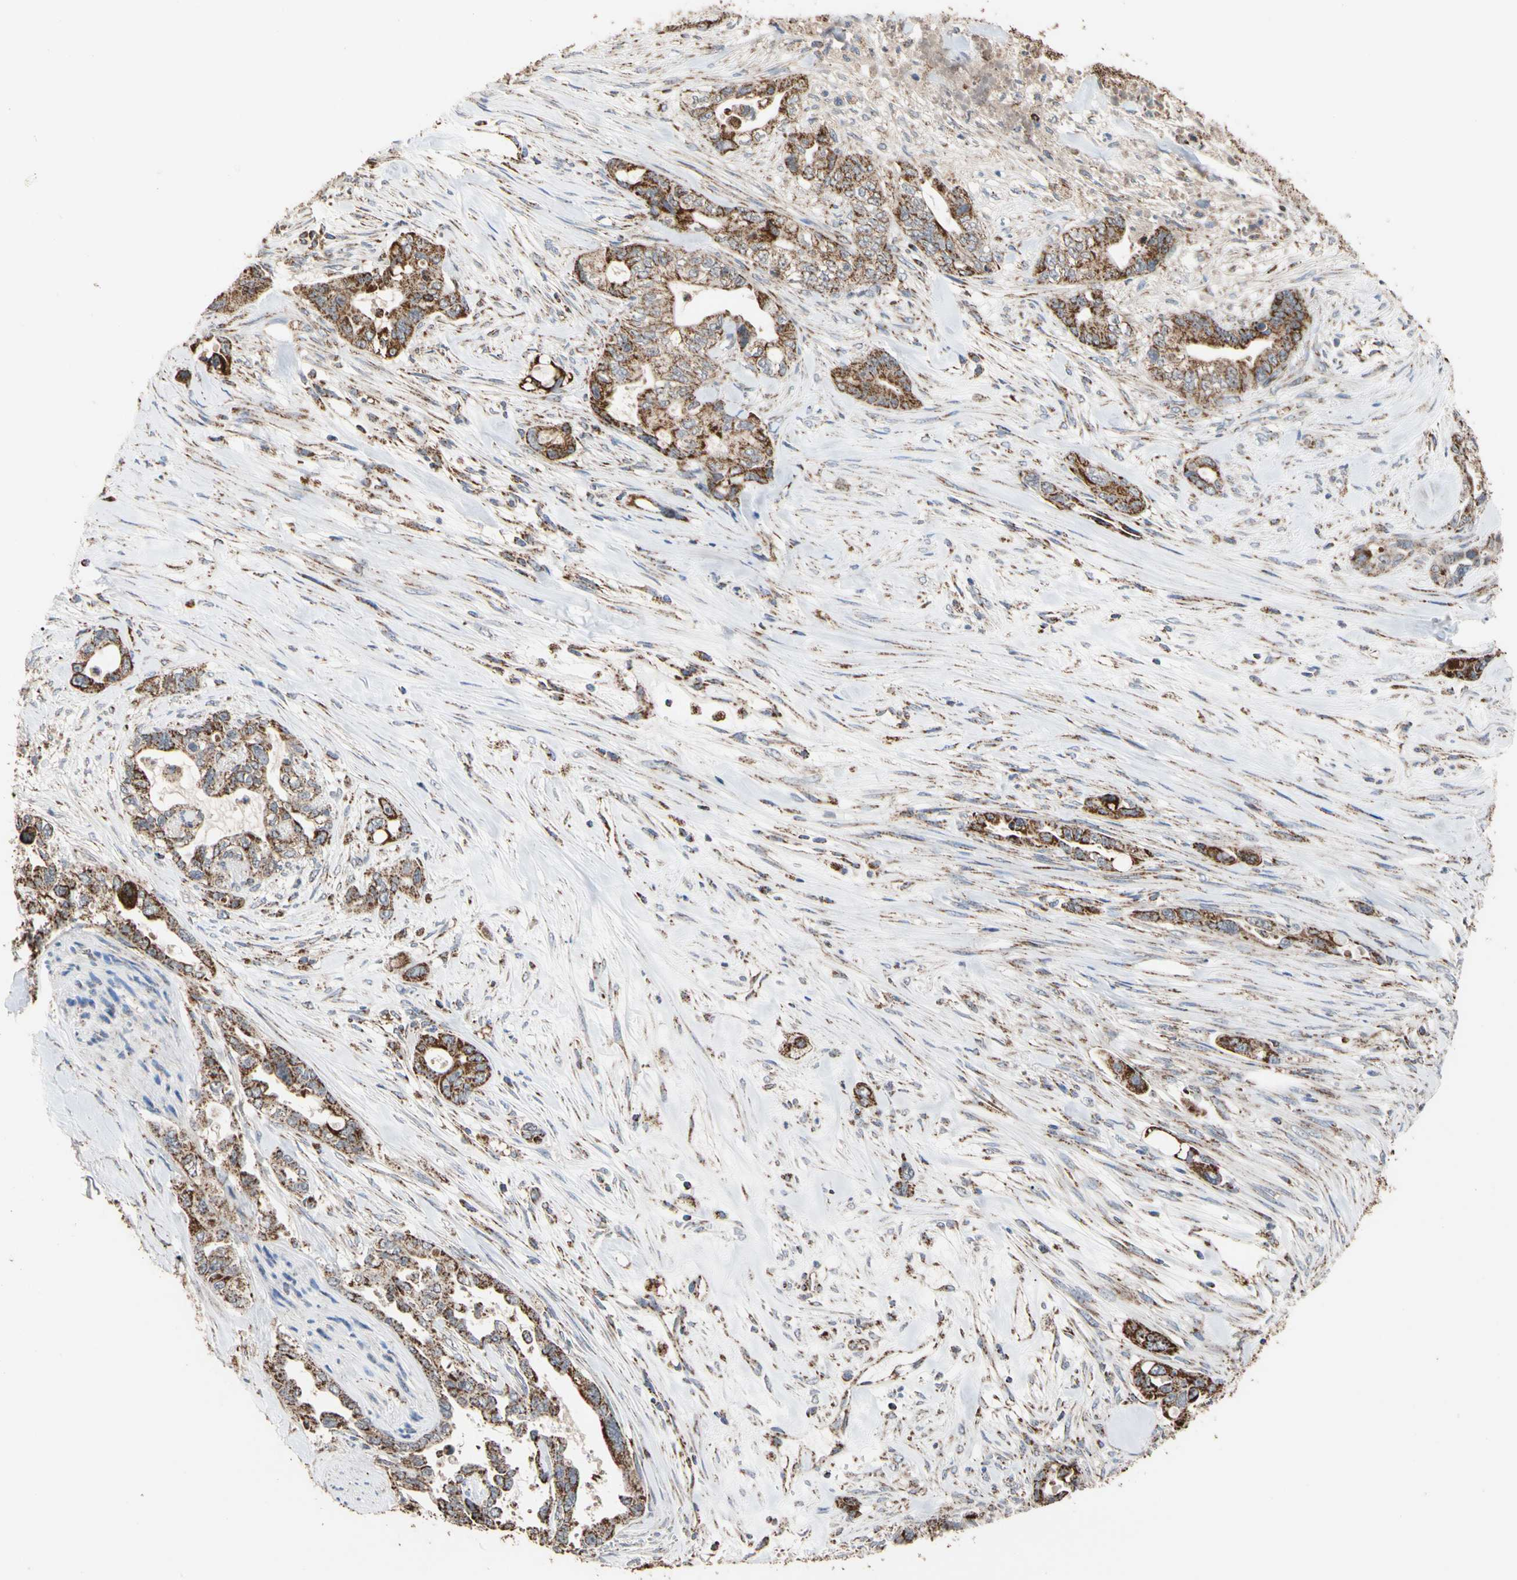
{"staining": {"intensity": "strong", "quantity": ">75%", "location": "cytoplasmic/membranous"}, "tissue": "pancreatic cancer", "cell_type": "Tumor cells", "image_type": "cancer", "snomed": [{"axis": "morphology", "description": "Adenocarcinoma, NOS"}, {"axis": "topography", "description": "Pancreas"}], "caption": "Pancreatic cancer (adenocarcinoma) stained for a protein demonstrates strong cytoplasmic/membranous positivity in tumor cells.", "gene": "FAM110B", "patient": {"sex": "male", "age": 70}}